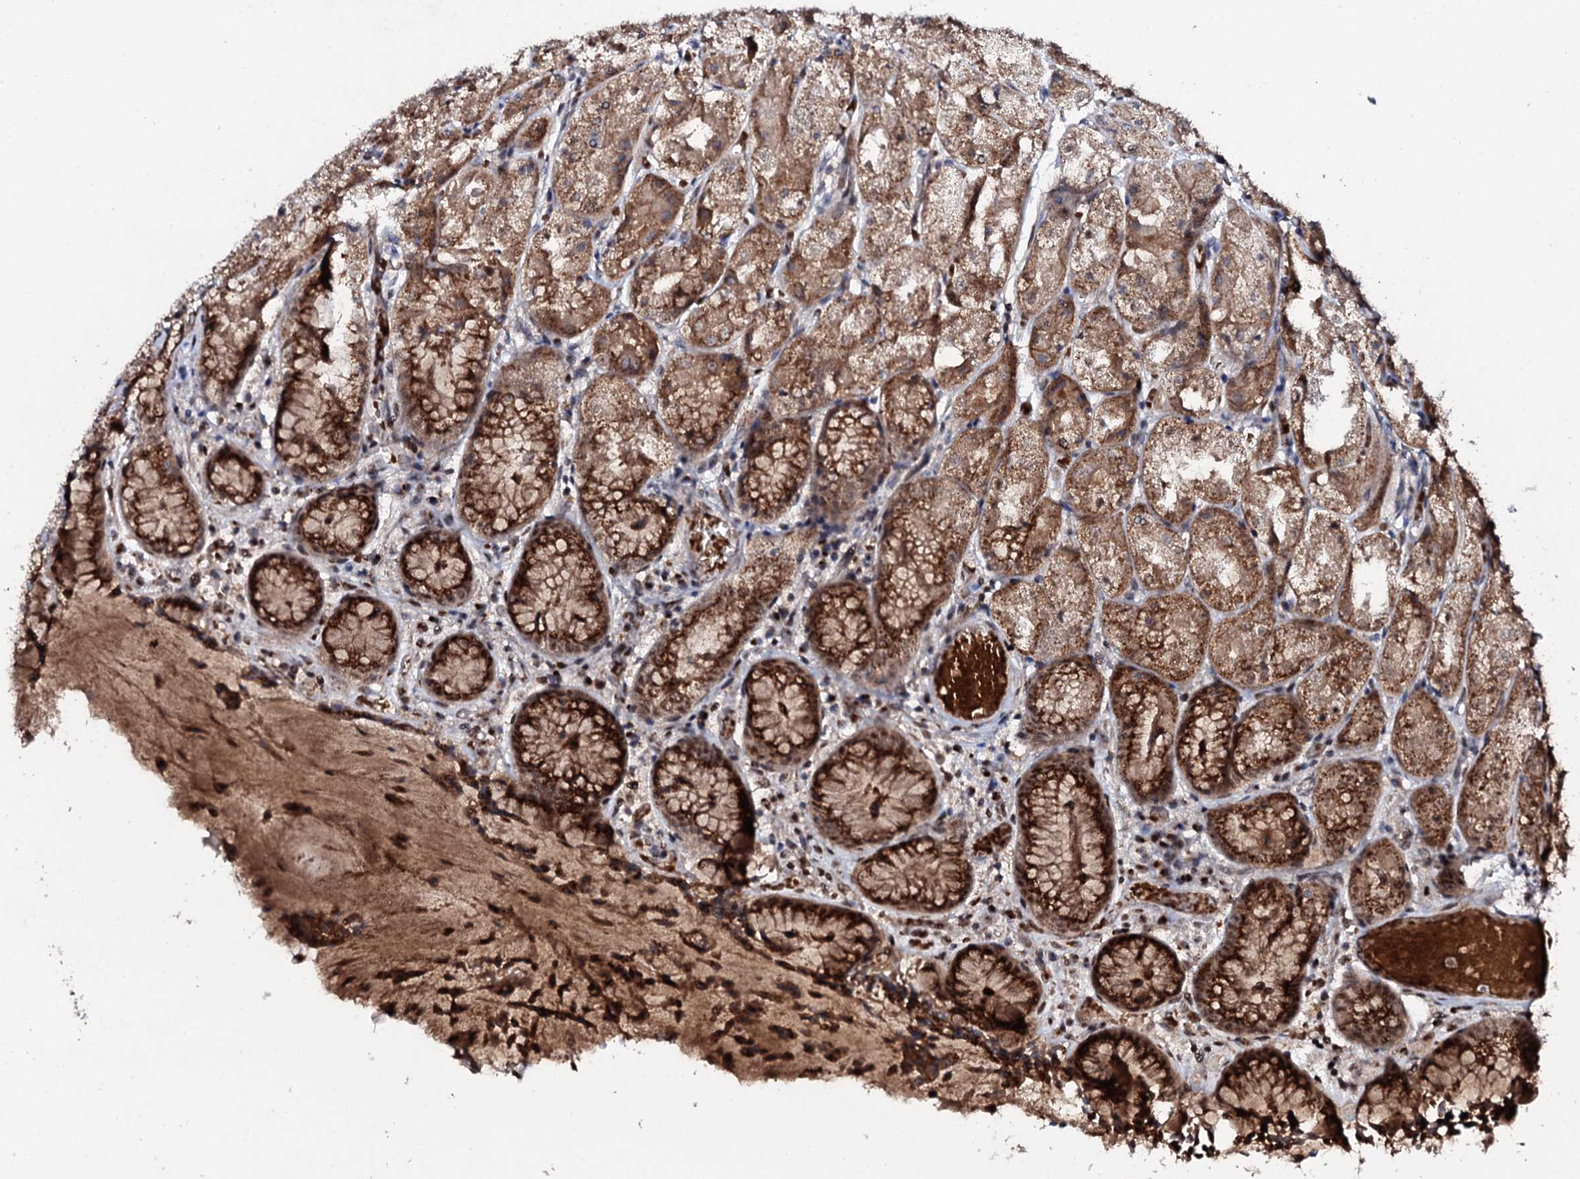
{"staining": {"intensity": "strong", "quantity": ">75%", "location": "cytoplasmic/membranous"}, "tissue": "stomach", "cell_type": "Glandular cells", "image_type": "normal", "snomed": [{"axis": "morphology", "description": "Normal tissue, NOS"}, {"axis": "topography", "description": "Stomach, upper"}], "caption": "This image displays normal stomach stained with IHC to label a protein in brown. The cytoplasmic/membranous of glandular cells show strong positivity for the protein. Nuclei are counter-stained blue.", "gene": "COG6", "patient": {"sex": "male", "age": 72}}